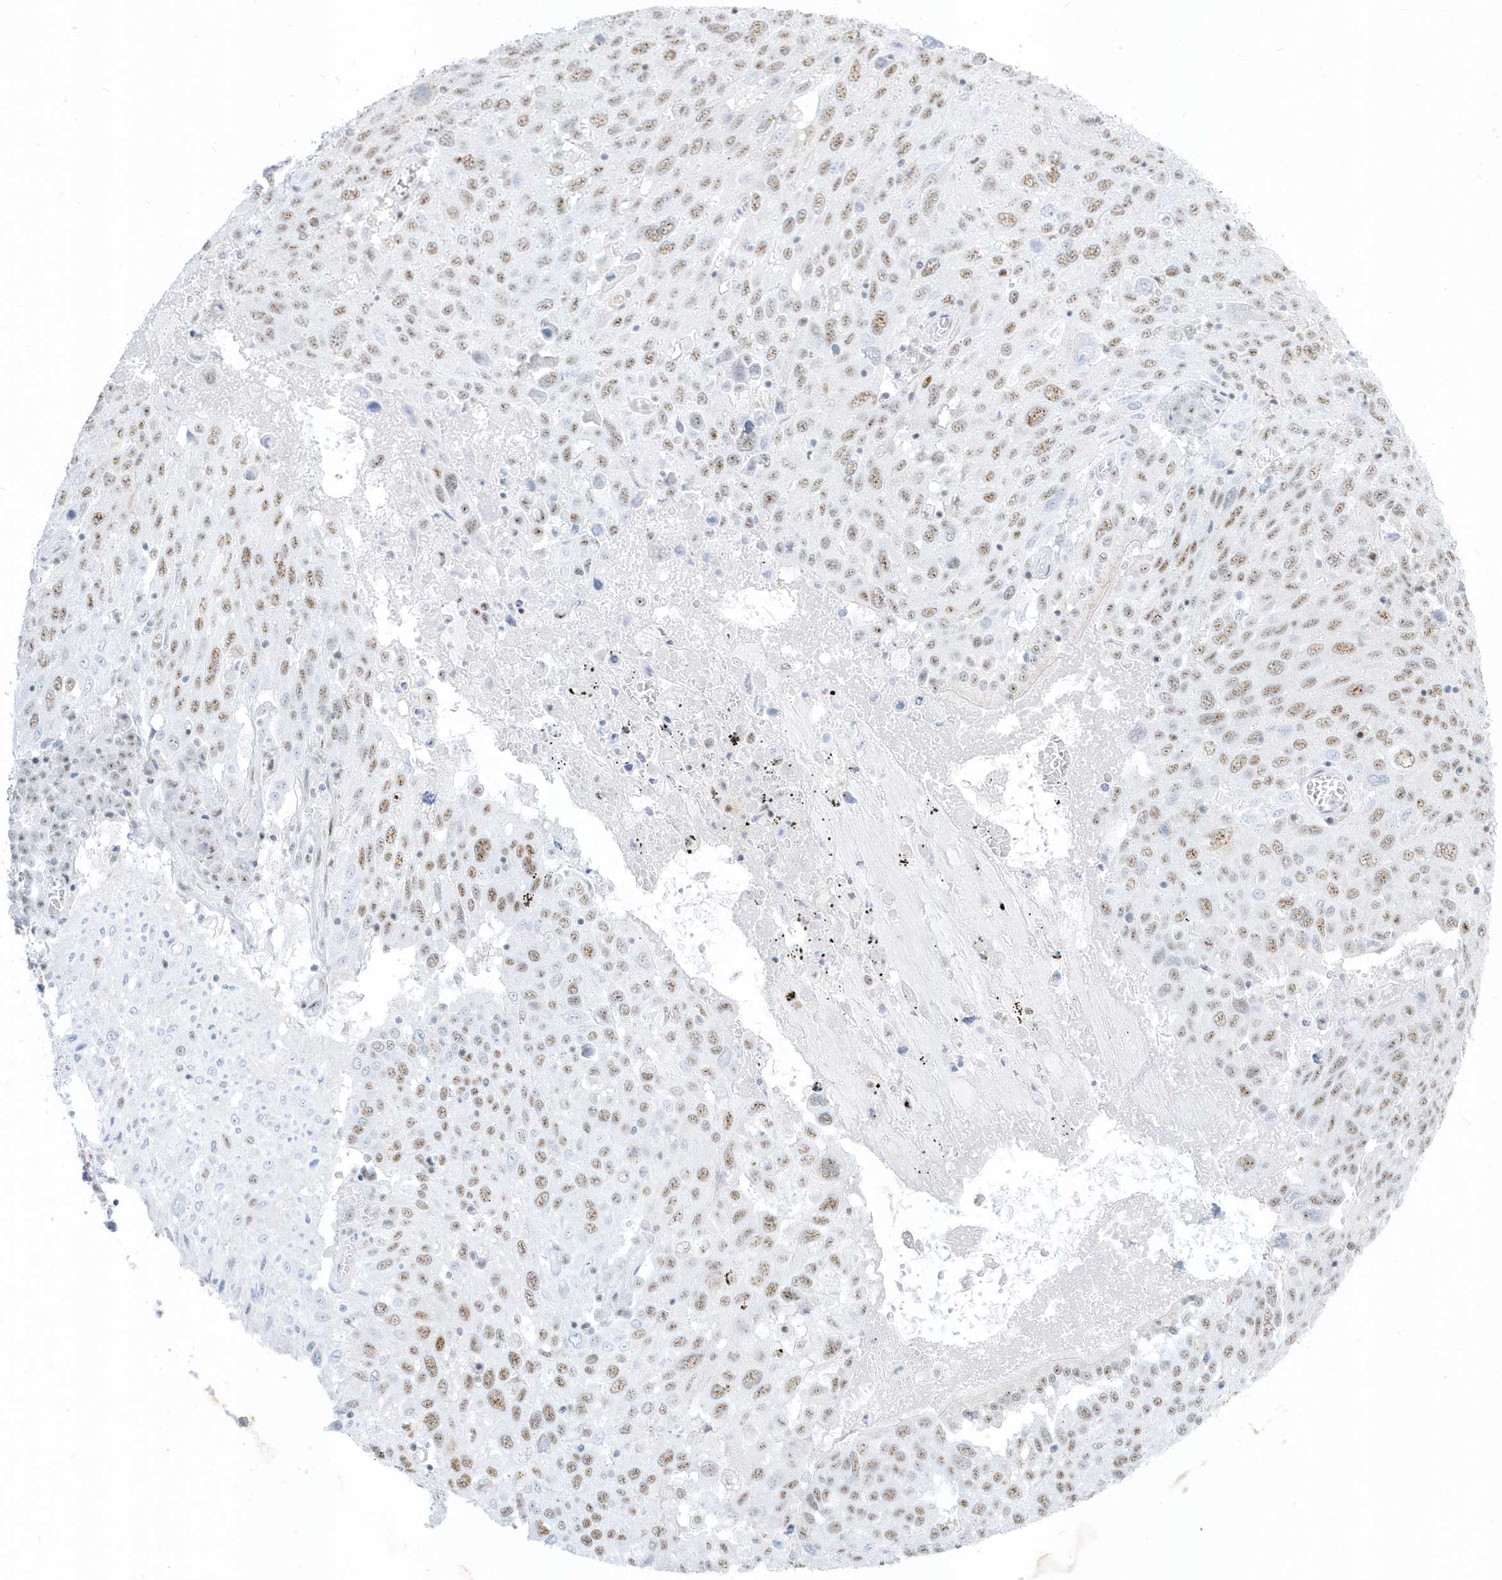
{"staining": {"intensity": "moderate", "quantity": ">75%", "location": "nuclear"}, "tissue": "lung cancer", "cell_type": "Tumor cells", "image_type": "cancer", "snomed": [{"axis": "morphology", "description": "Squamous cell carcinoma, NOS"}, {"axis": "topography", "description": "Lung"}], "caption": "DAB (3,3'-diaminobenzidine) immunohistochemical staining of squamous cell carcinoma (lung) reveals moderate nuclear protein expression in approximately >75% of tumor cells.", "gene": "PLEKHN1", "patient": {"sex": "male", "age": 65}}